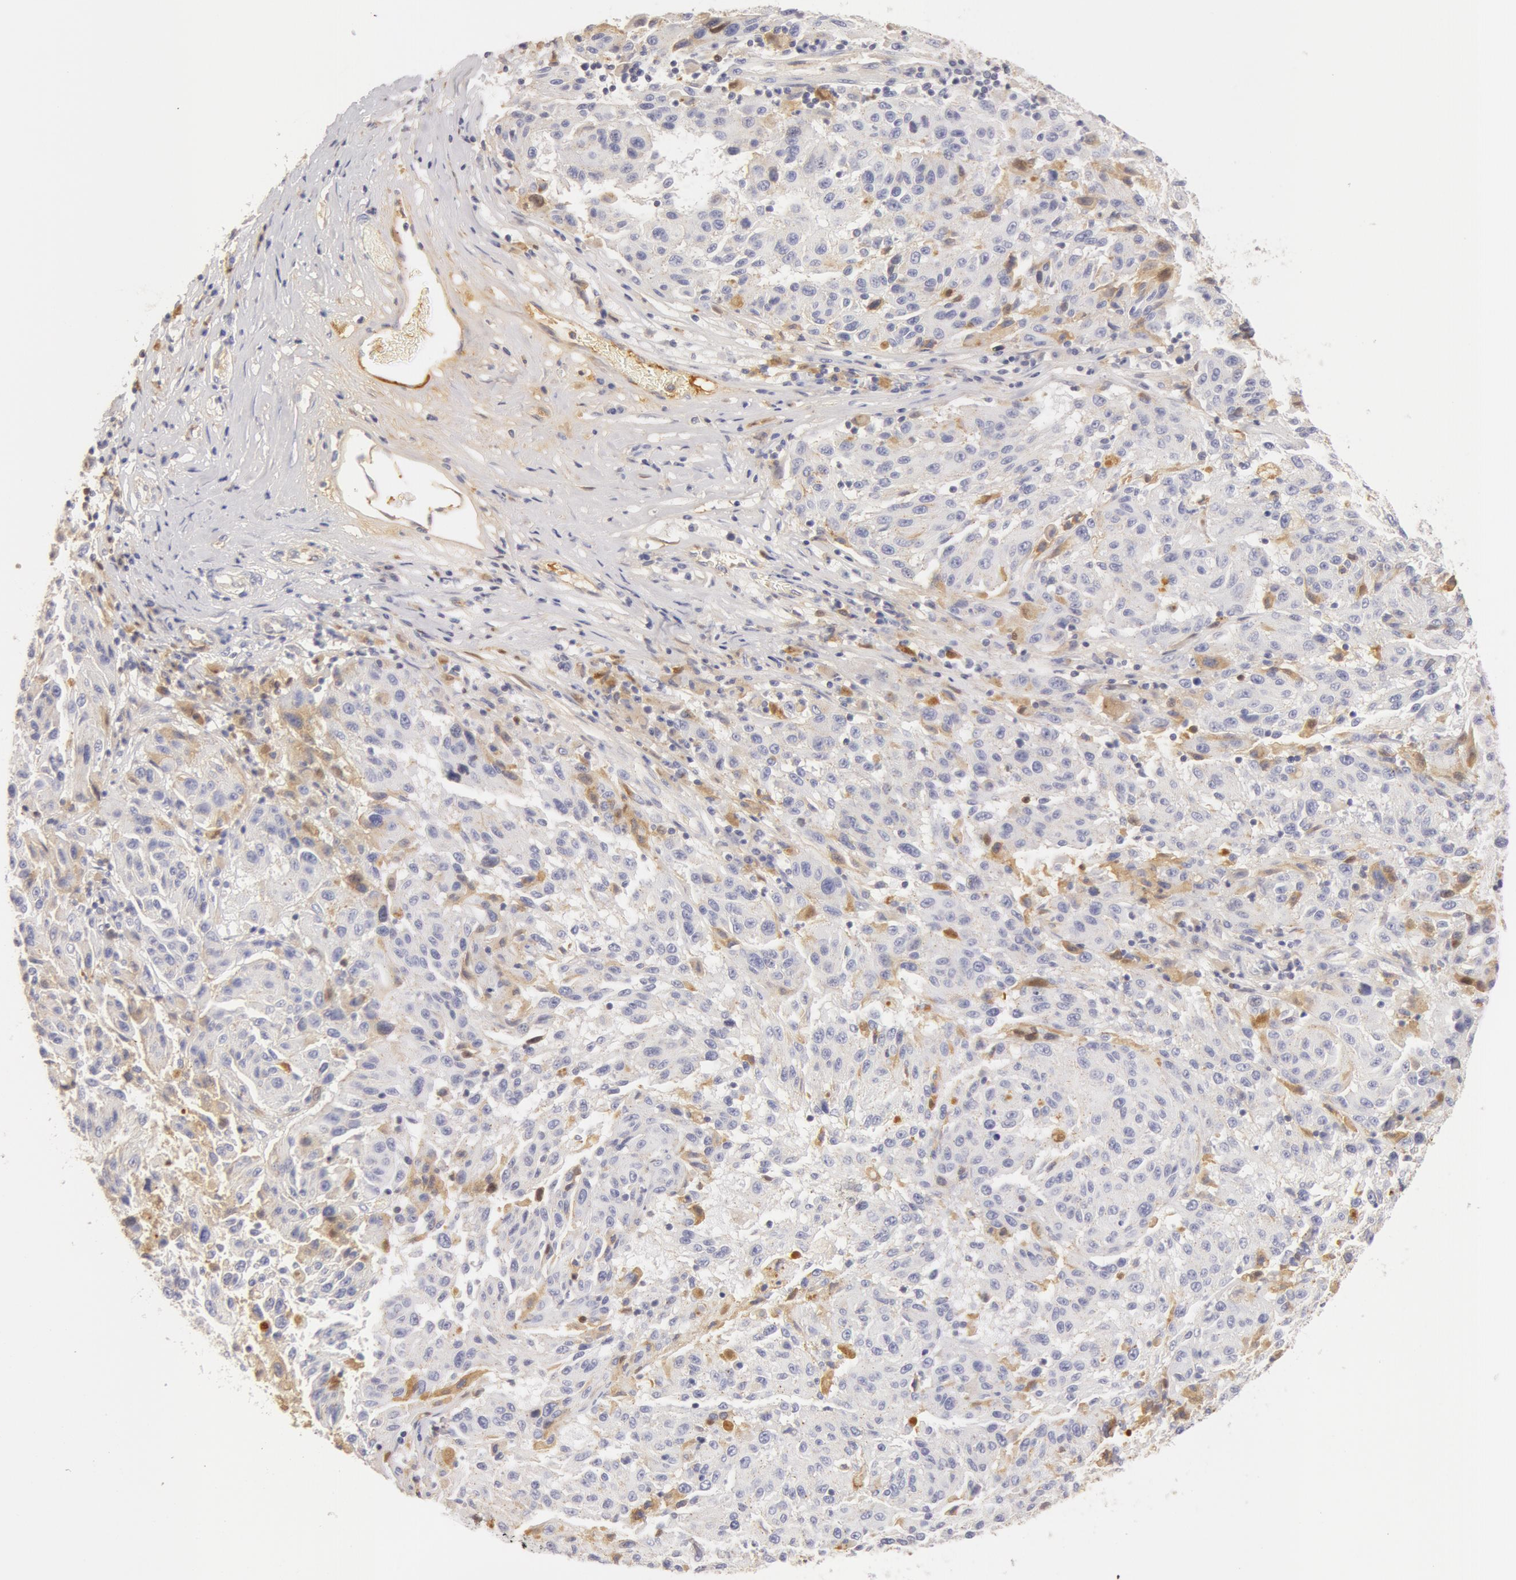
{"staining": {"intensity": "weak", "quantity": "<25%", "location": "cytoplasmic/membranous"}, "tissue": "melanoma", "cell_type": "Tumor cells", "image_type": "cancer", "snomed": [{"axis": "morphology", "description": "Malignant melanoma, NOS"}, {"axis": "topography", "description": "Skin"}], "caption": "The immunohistochemistry image has no significant staining in tumor cells of malignant melanoma tissue. (Stains: DAB (3,3'-diaminobenzidine) immunohistochemistry (IHC) with hematoxylin counter stain, Microscopy: brightfield microscopy at high magnification).", "gene": "GC", "patient": {"sex": "female", "age": 77}}